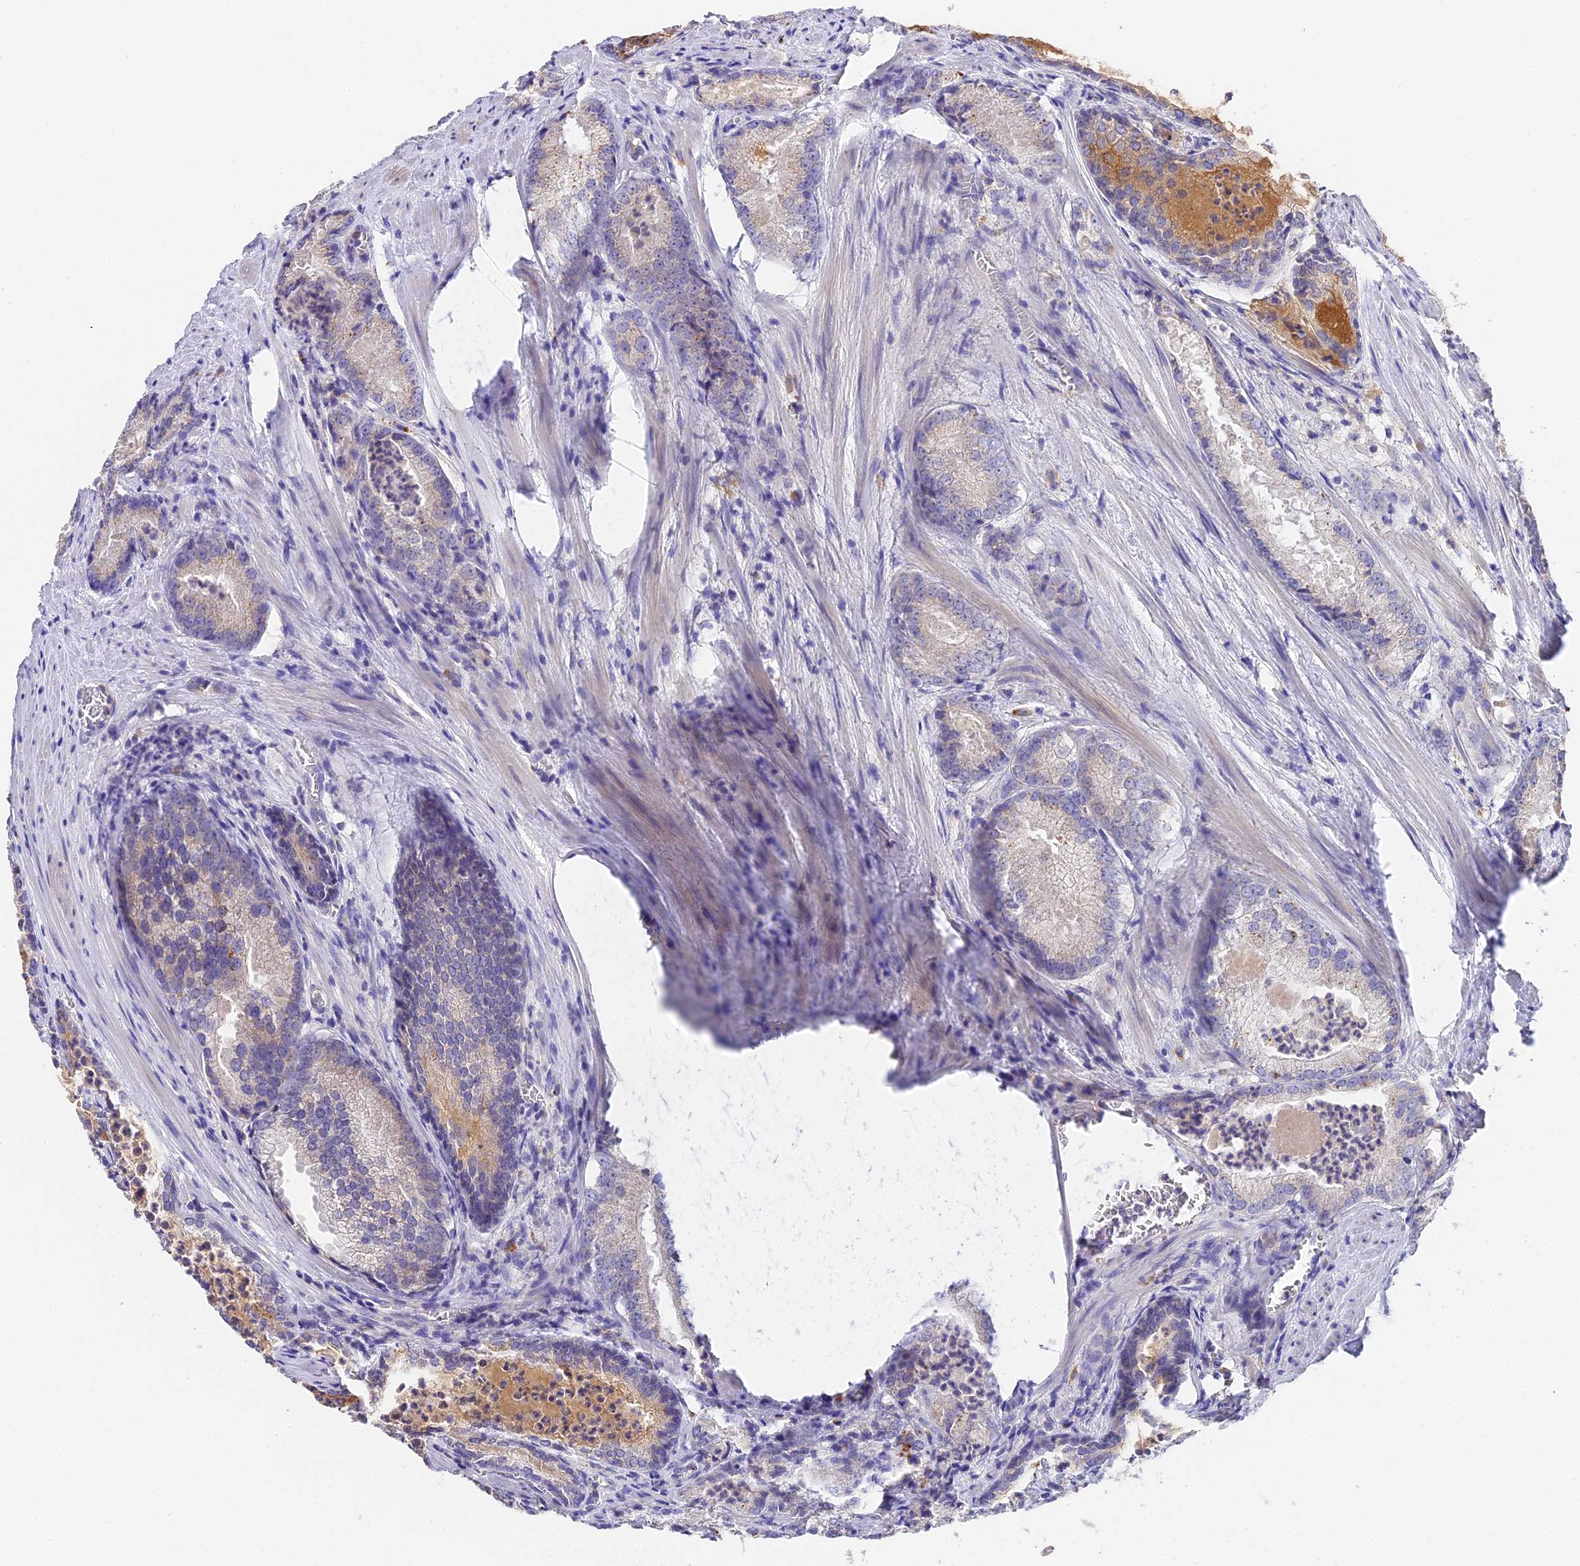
{"staining": {"intensity": "moderate", "quantity": "25%-75%", "location": "cytoplasmic/membranous"}, "tissue": "prostate cancer", "cell_type": "Tumor cells", "image_type": "cancer", "snomed": [{"axis": "morphology", "description": "Adenocarcinoma, Low grade"}, {"axis": "topography", "description": "Prostate"}], "caption": "Immunohistochemistry (DAB) staining of human prostate adenocarcinoma (low-grade) demonstrates moderate cytoplasmic/membranous protein positivity in approximately 25%-75% of tumor cells.", "gene": "LYPD6", "patient": {"sex": "male", "age": 54}}